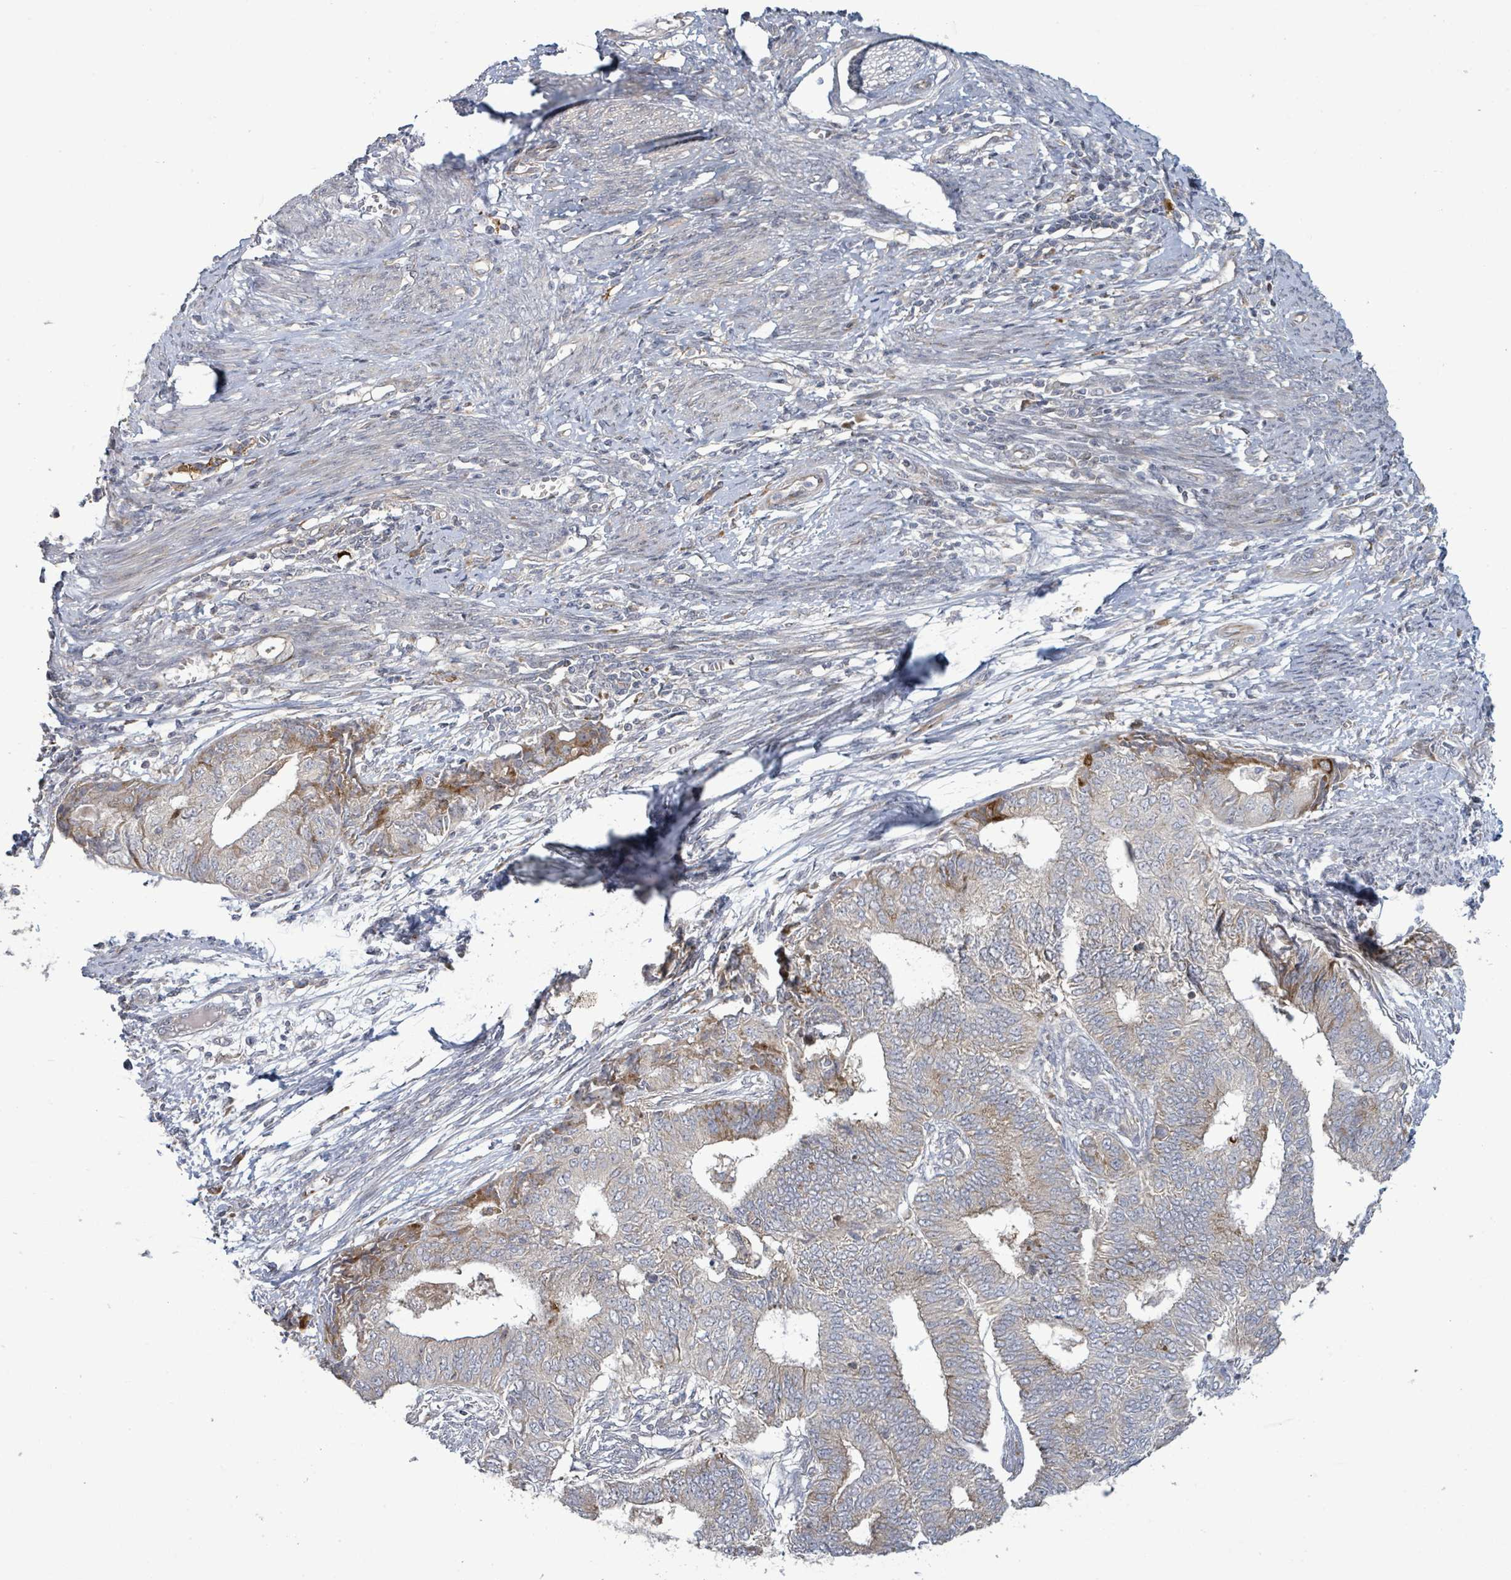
{"staining": {"intensity": "moderate", "quantity": "<25%", "location": "cytoplasmic/membranous"}, "tissue": "endometrial cancer", "cell_type": "Tumor cells", "image_type": "cancer", "snomed": [{"axis": "morphology", "description": "Adenocarcinoma, NOS"}, {"axis": "topography", "description": "Endometrium"}], "caption": "This photomicrograph exhibits IHC staining of endometrial adenocarcinoma, with low moderate cytoplasmic/membranous expression in approximately <25% of tumor cells.", "gene": "LILRA4", "patient": {"sex": "female", "age": 62}}